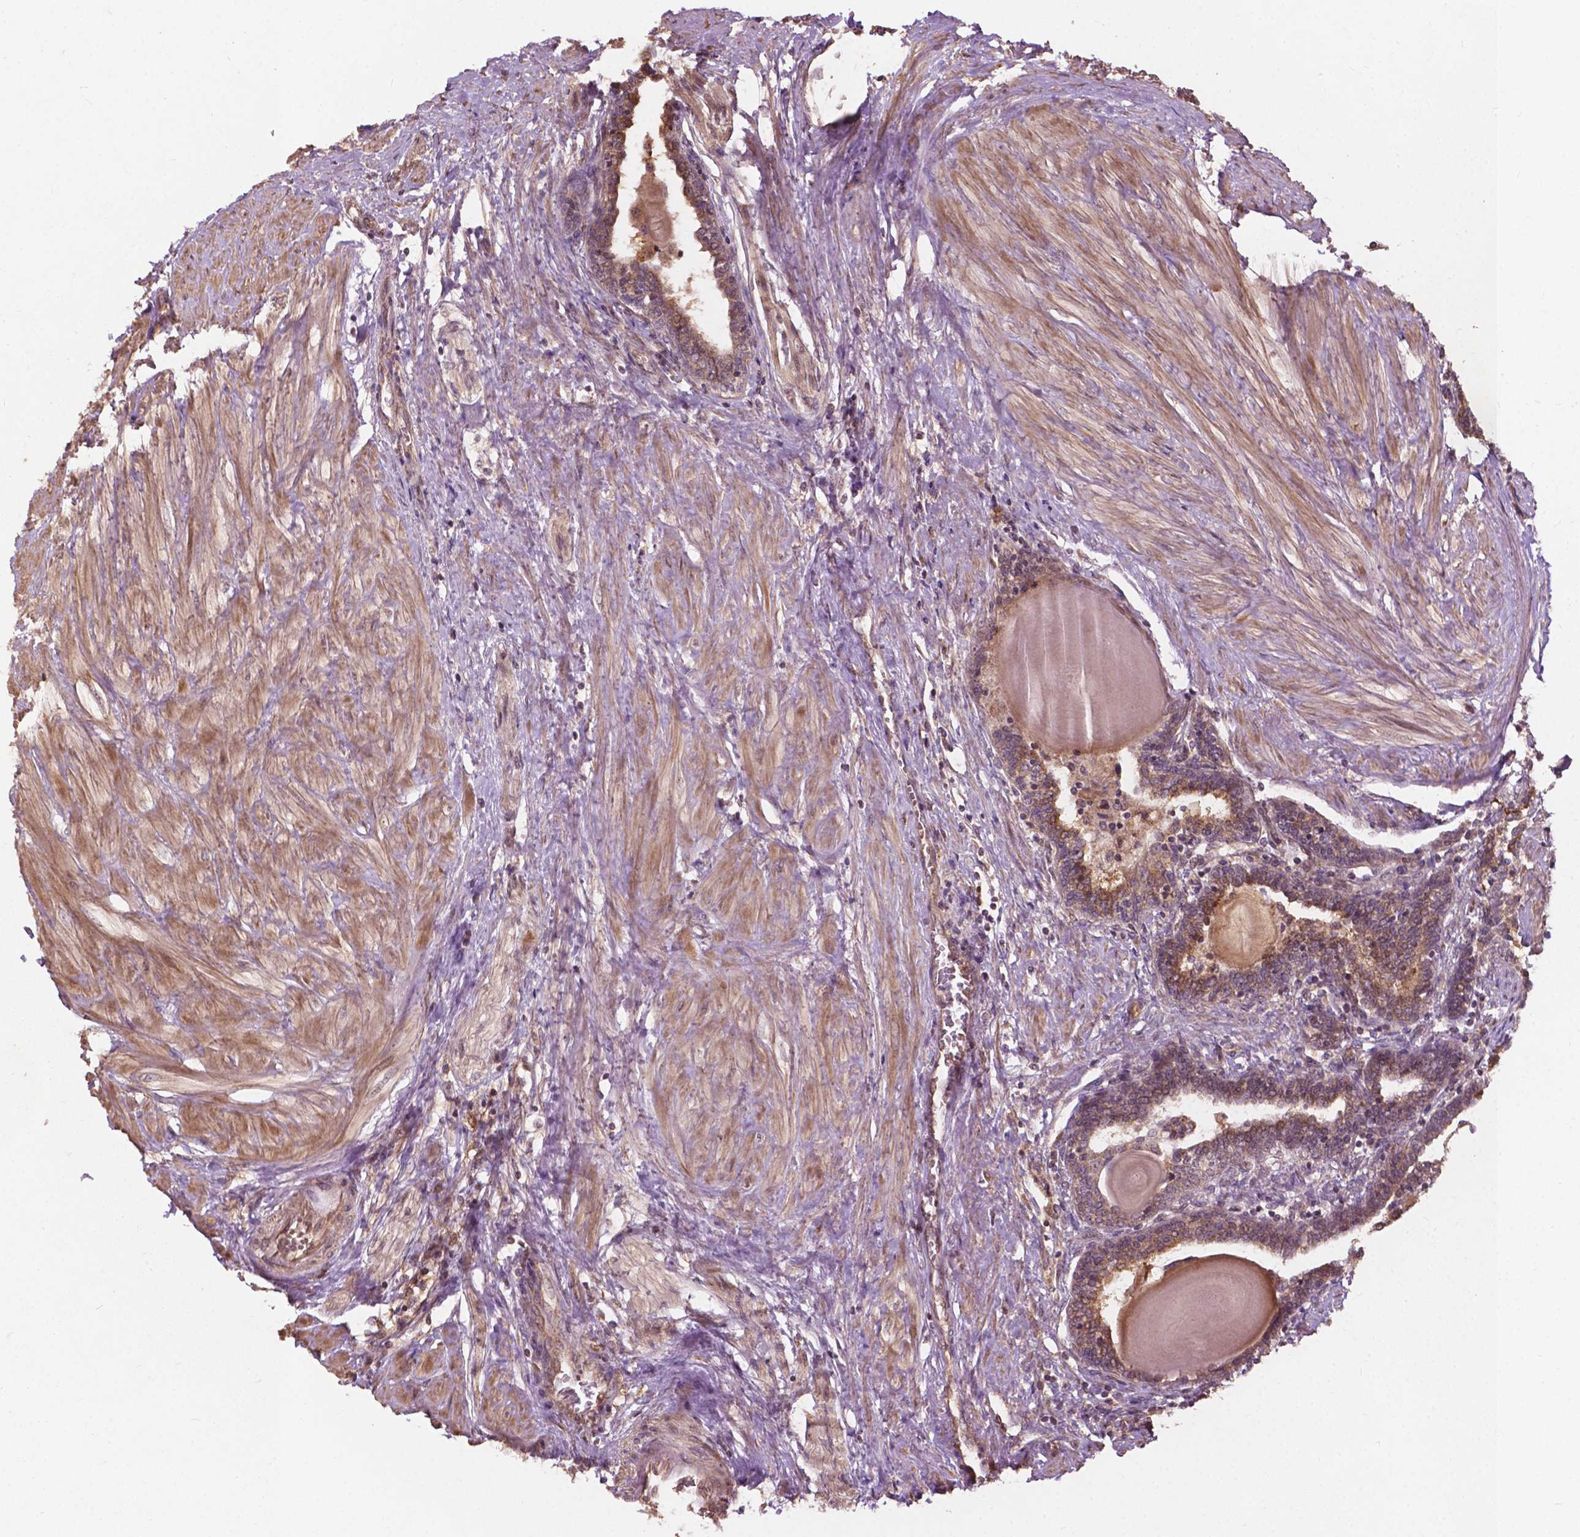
{"staining": {"intensity": "moderate", "quantity": "25%-75%", "location": "cytoplasmic/membranous"}, "tissue": "prostate", "cell_type": "Glandular cells", "image_type": "normal", "snomed": [{"axis": "morphology", "description": "Normal tissue, NOS"}, {"axis": "topography", "description": "Prostate"}], "caption": "Human prostate stained with a brown dye demonstrates moderate cytoplasmic/membranous positive staining in approximately 25%-75% of glandular cells.", "gene": "CDC42BPA", "patient": {"sex": "male", "age": 55}}